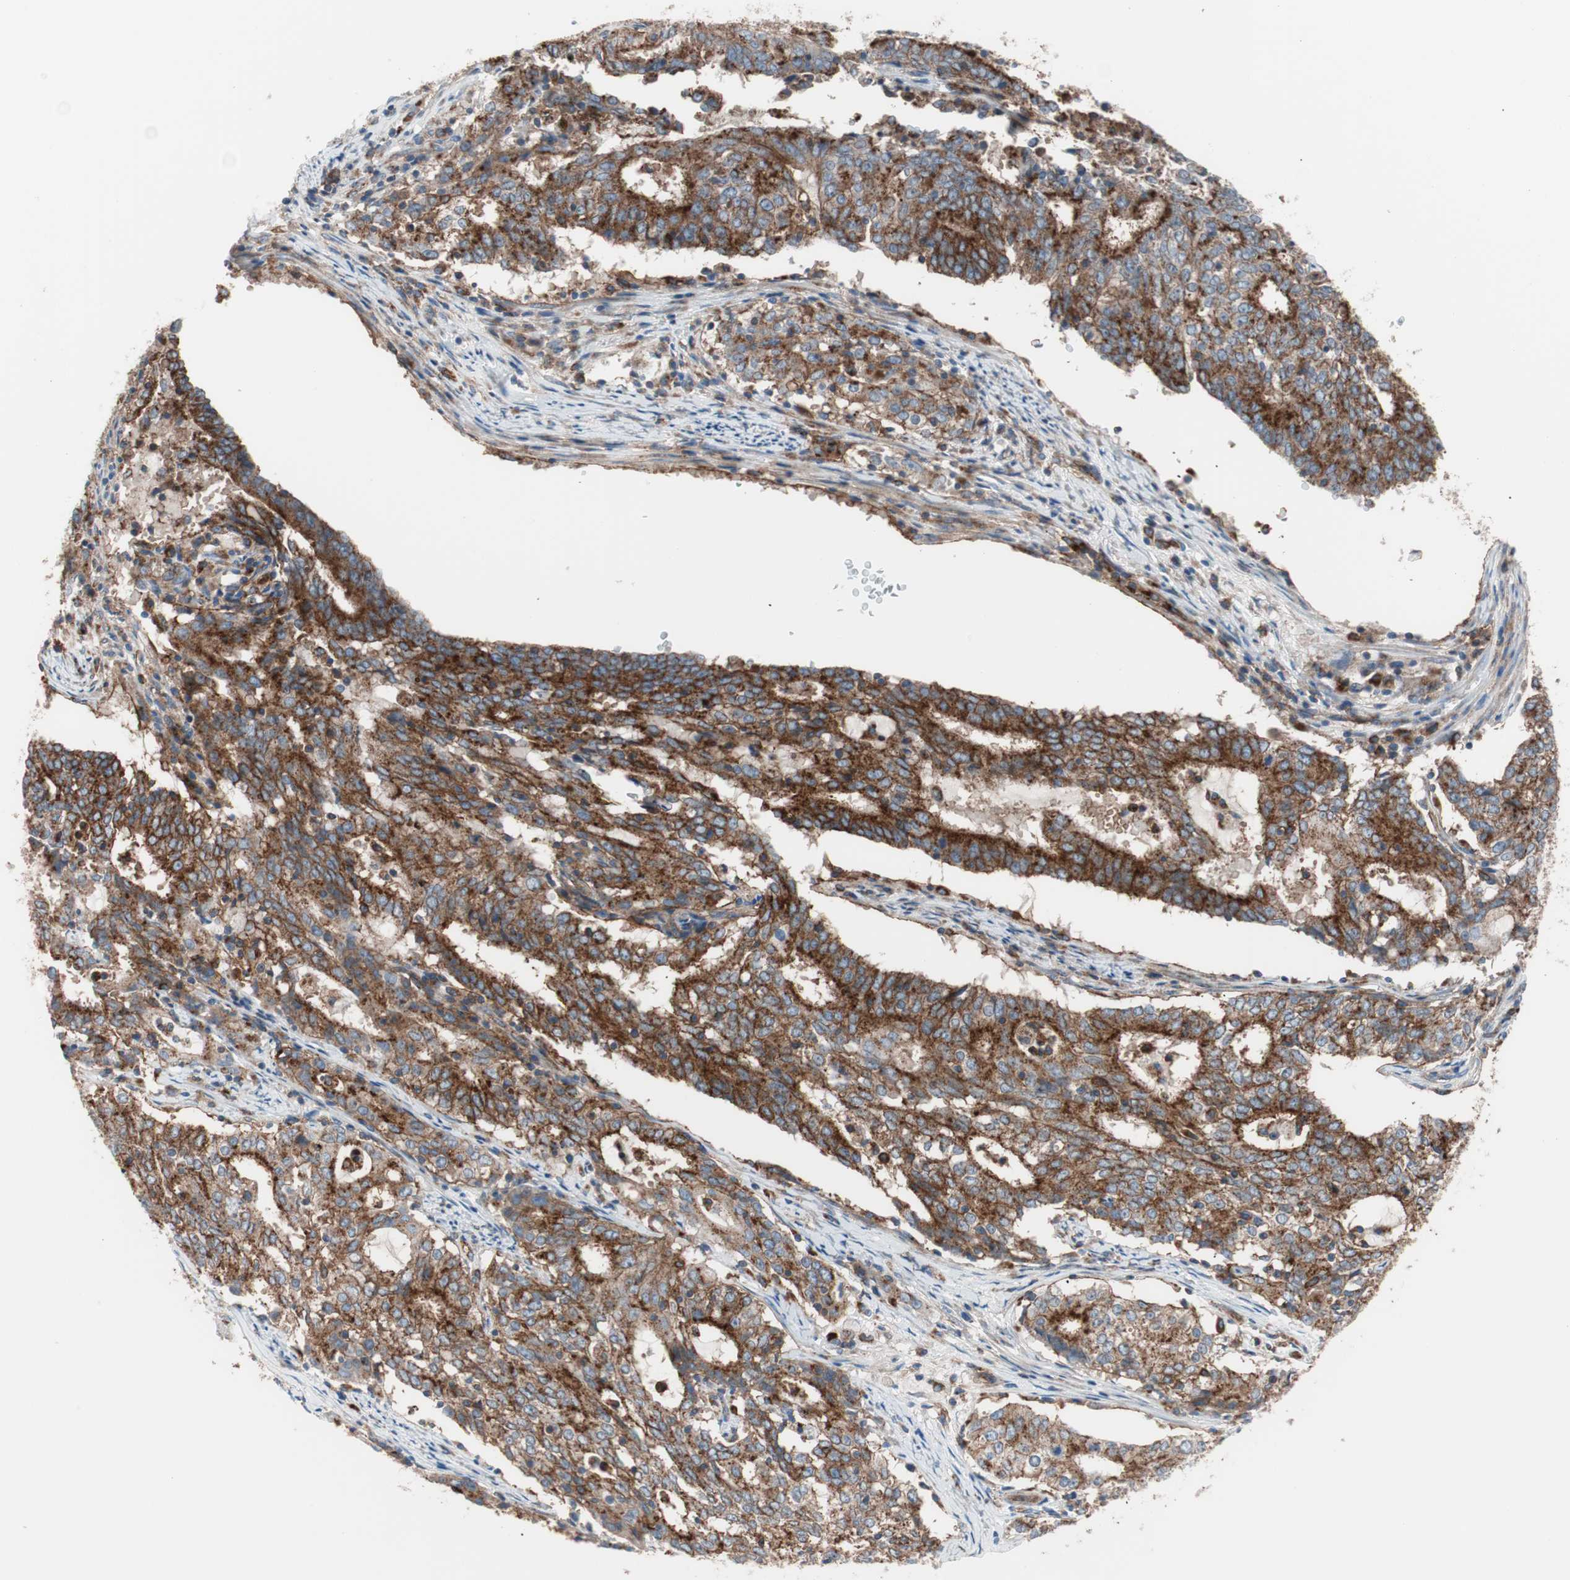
{"staining": {"intensity": "strong", "quantity": ">75%", "location": "cytoplasmic/membranous"}, "tissue": "cervical cancer", "cell_type": "Tumor cells", "image_type": "cancer", "snomed": [{"axis": "morphology", "description": "Adenocarcinoma, NOS"}, {"axis": "topography", "description": "Cervix"}], "caption": "Human cervical adenocarcinoma stained with a brown dye exhibits strong cytoplasmic/membranous positive staining in about >75% of tumor cells.", "gene": "FLOT2", "patient": {"sex": "female", "age": 44}}